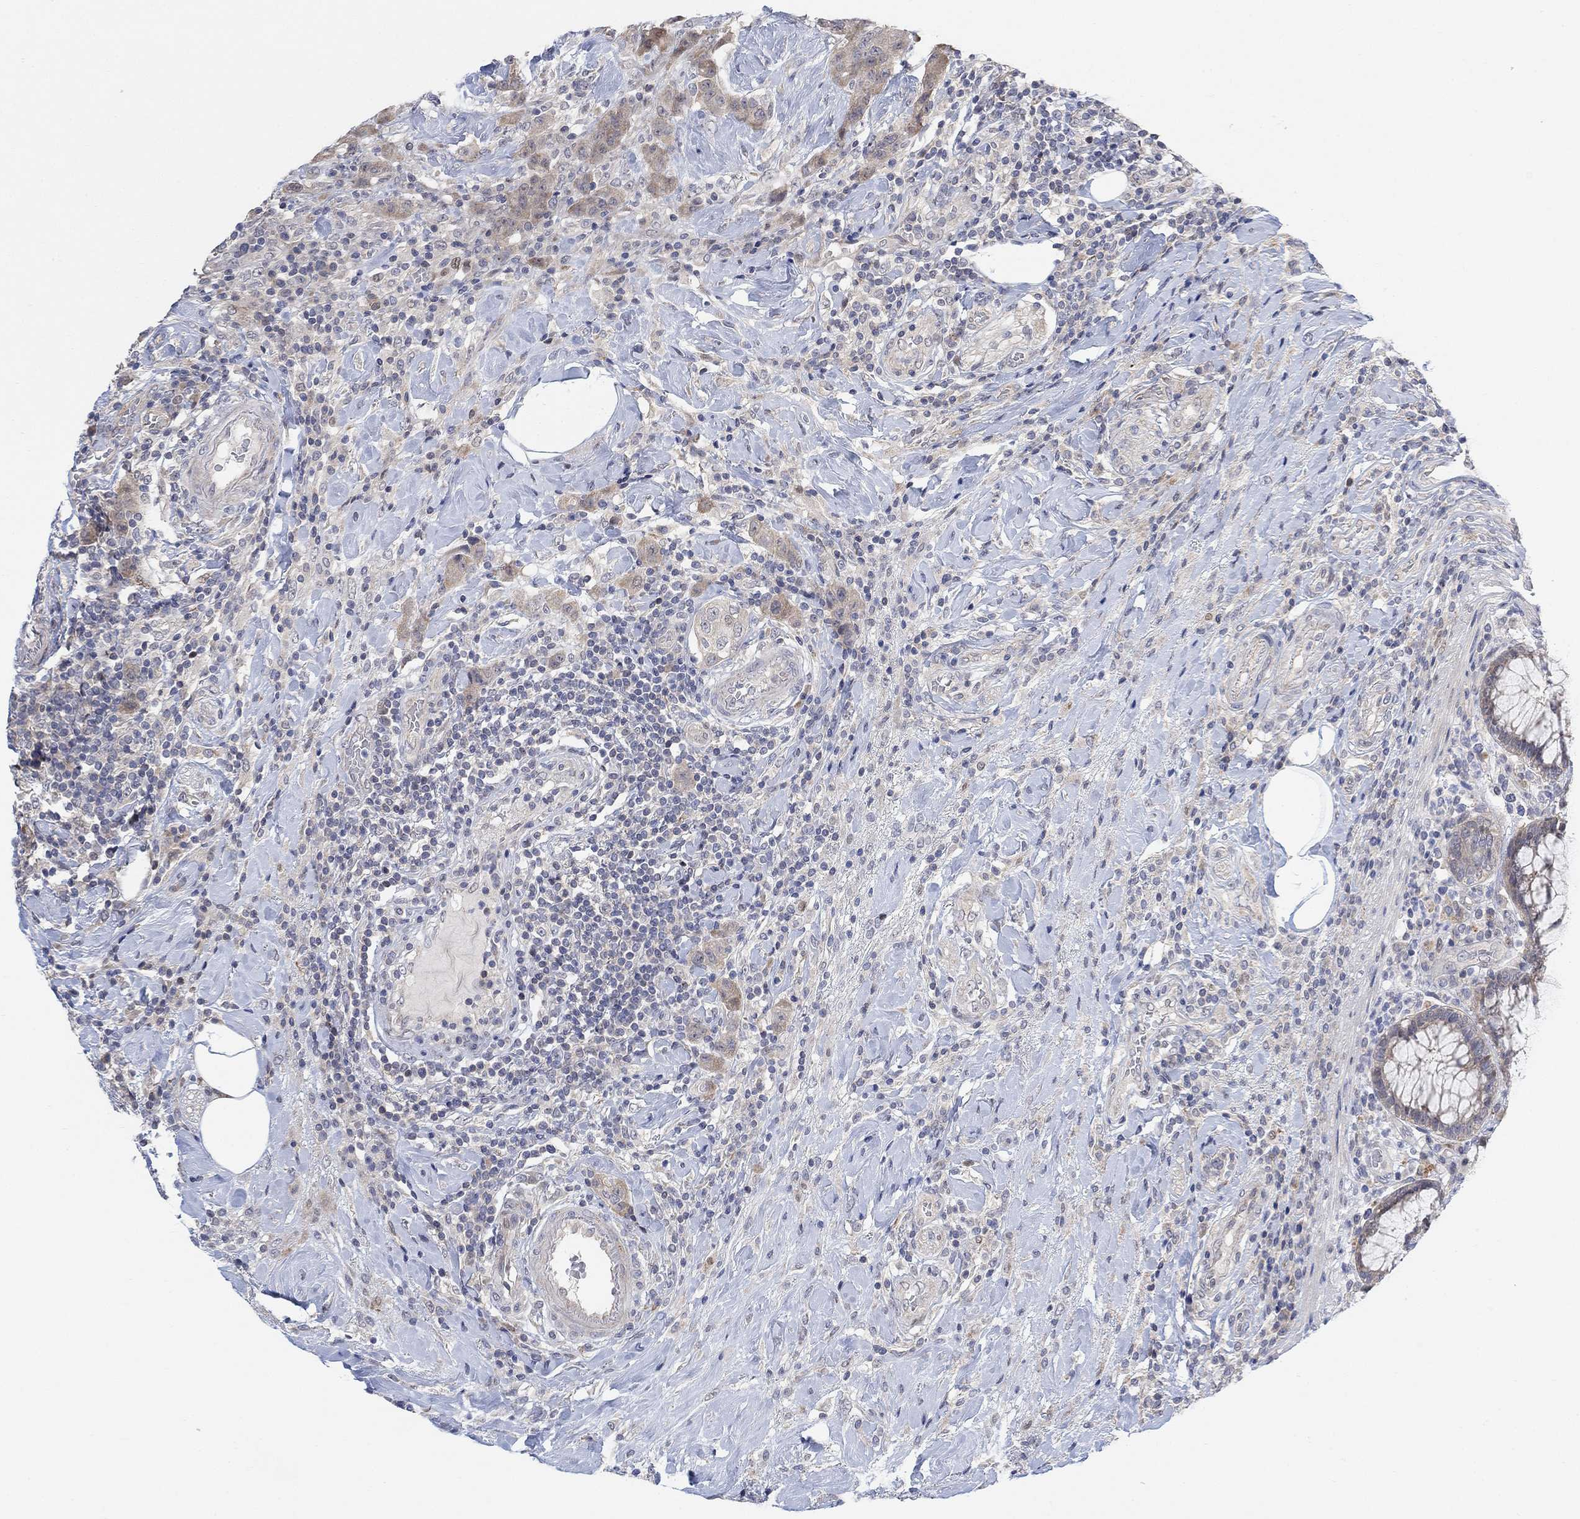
{"staining": {"intensity": "moderate", "quantity": "<25%", "location": "cytoplasmic/membranous"}, "tissue": "colorectal cancer", "cell_type": "Tumor cells", "image_type": "cancer", "snomed": [{"axis": "morphology", "description": "Adenocarcinoma, NOS"}, {"axis": "topography", "description": "Colon"}], "caption": "Immunohistochemistry of human colorectal adenocarcinoma reveals low levels of moderate cytoplasmic/membranous staining in about <25% of tumor cells.", "gene": "CNTF", "patient": {"sex": "female", "age": 69}}